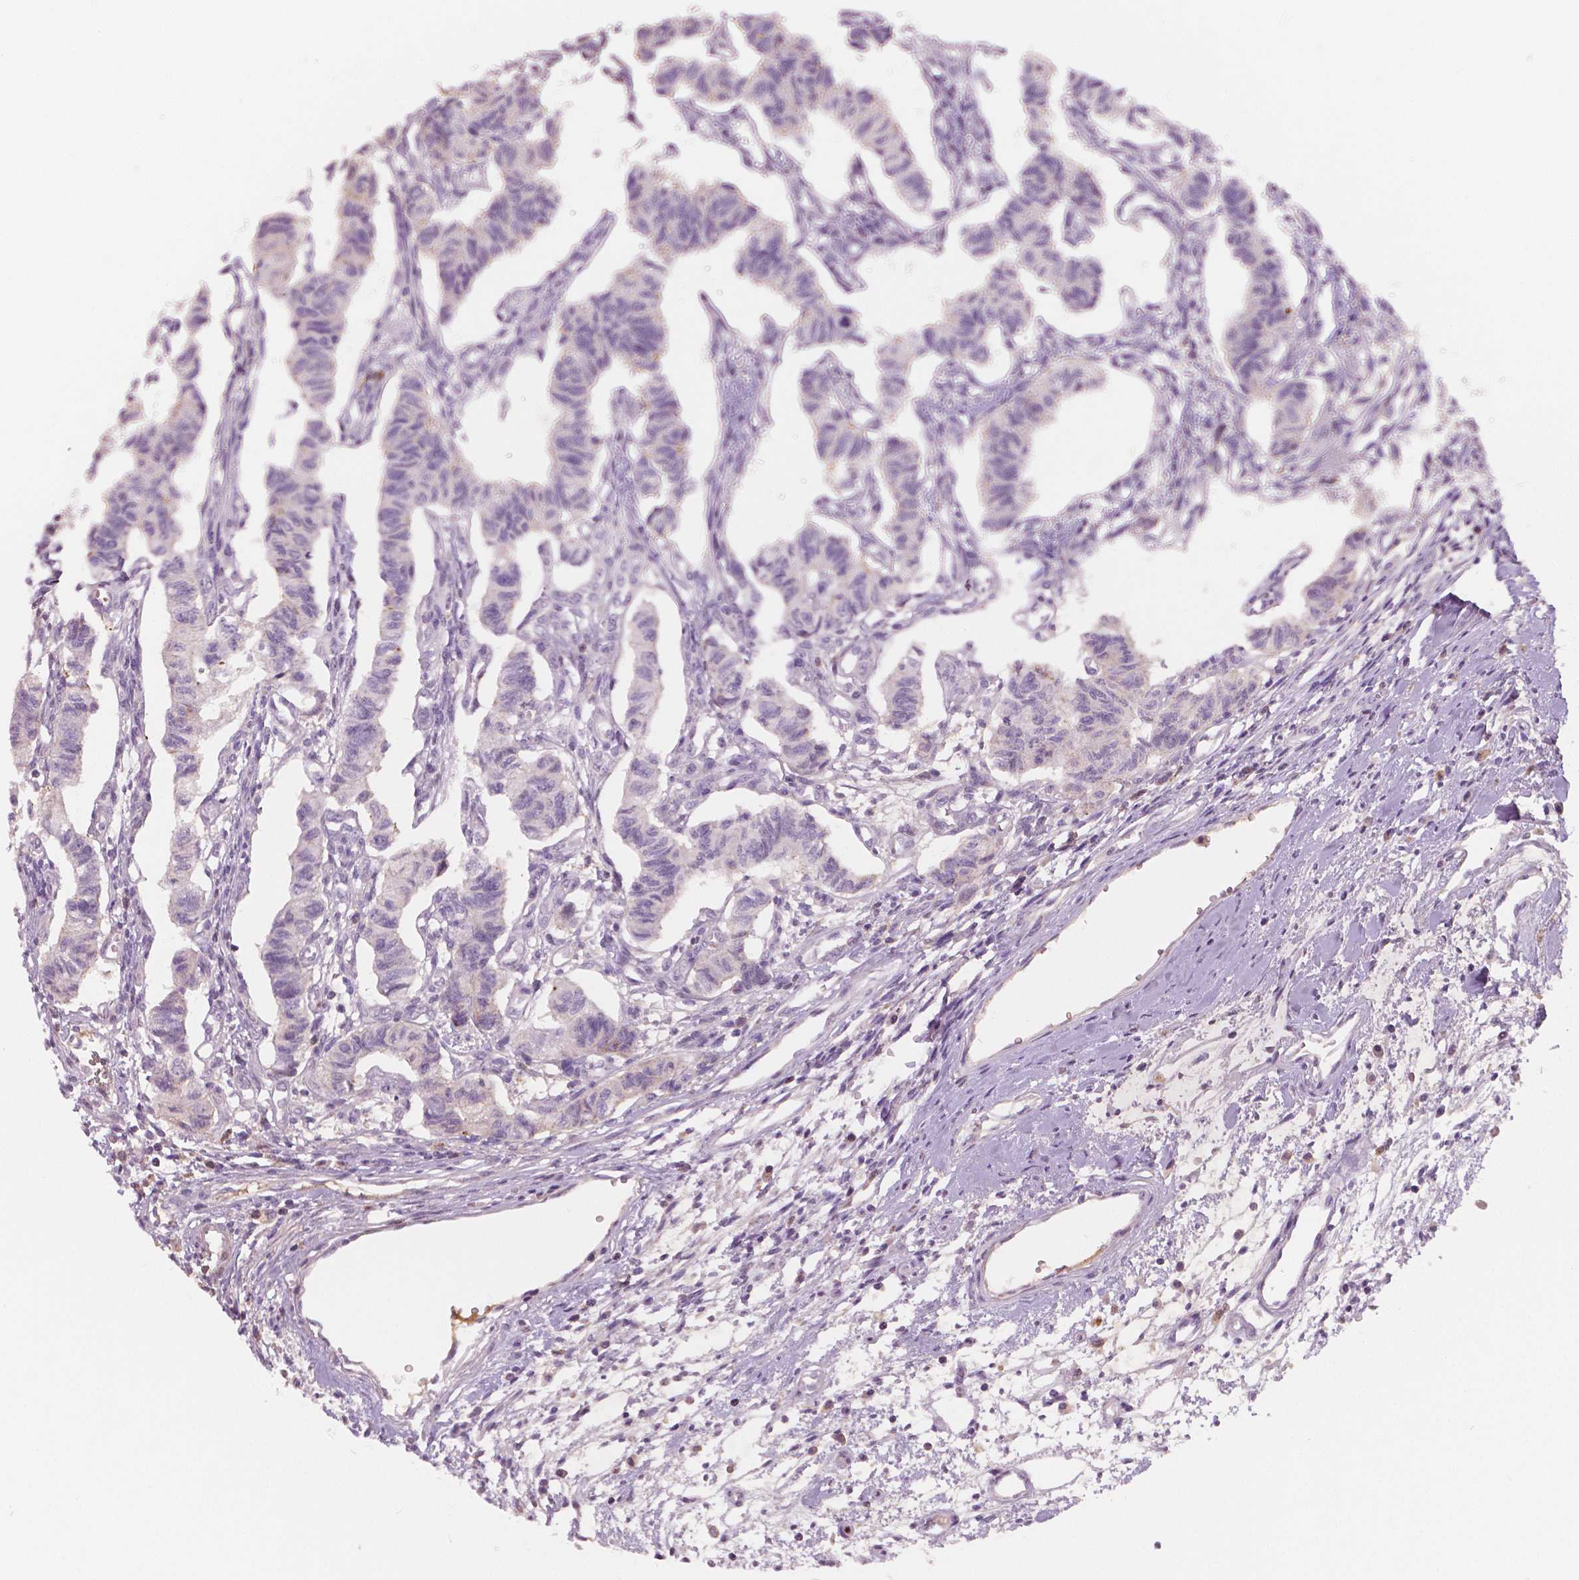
{"staining": {"intensity": "weak", "quantity": "25%-75%", "location": "cytoplasmic/membranous"}, "tissue": "carcinoid", "cell_type": "Tumor cells", "image_type": "cancer", "snomed": [{"axis": "morphology", "description": "Carcinoid, malignant, NOS"}, {"axis": "topography", "description": "Kidney"}], "caption": "Carcinoid was stained to show a protein in brown. There is low levels of weak cytoplasmic/membranous positivity in approximately 25%-75% of tumor cells.", "gene": "APOA4", "patient": {"sex": "female", "age": 41}}